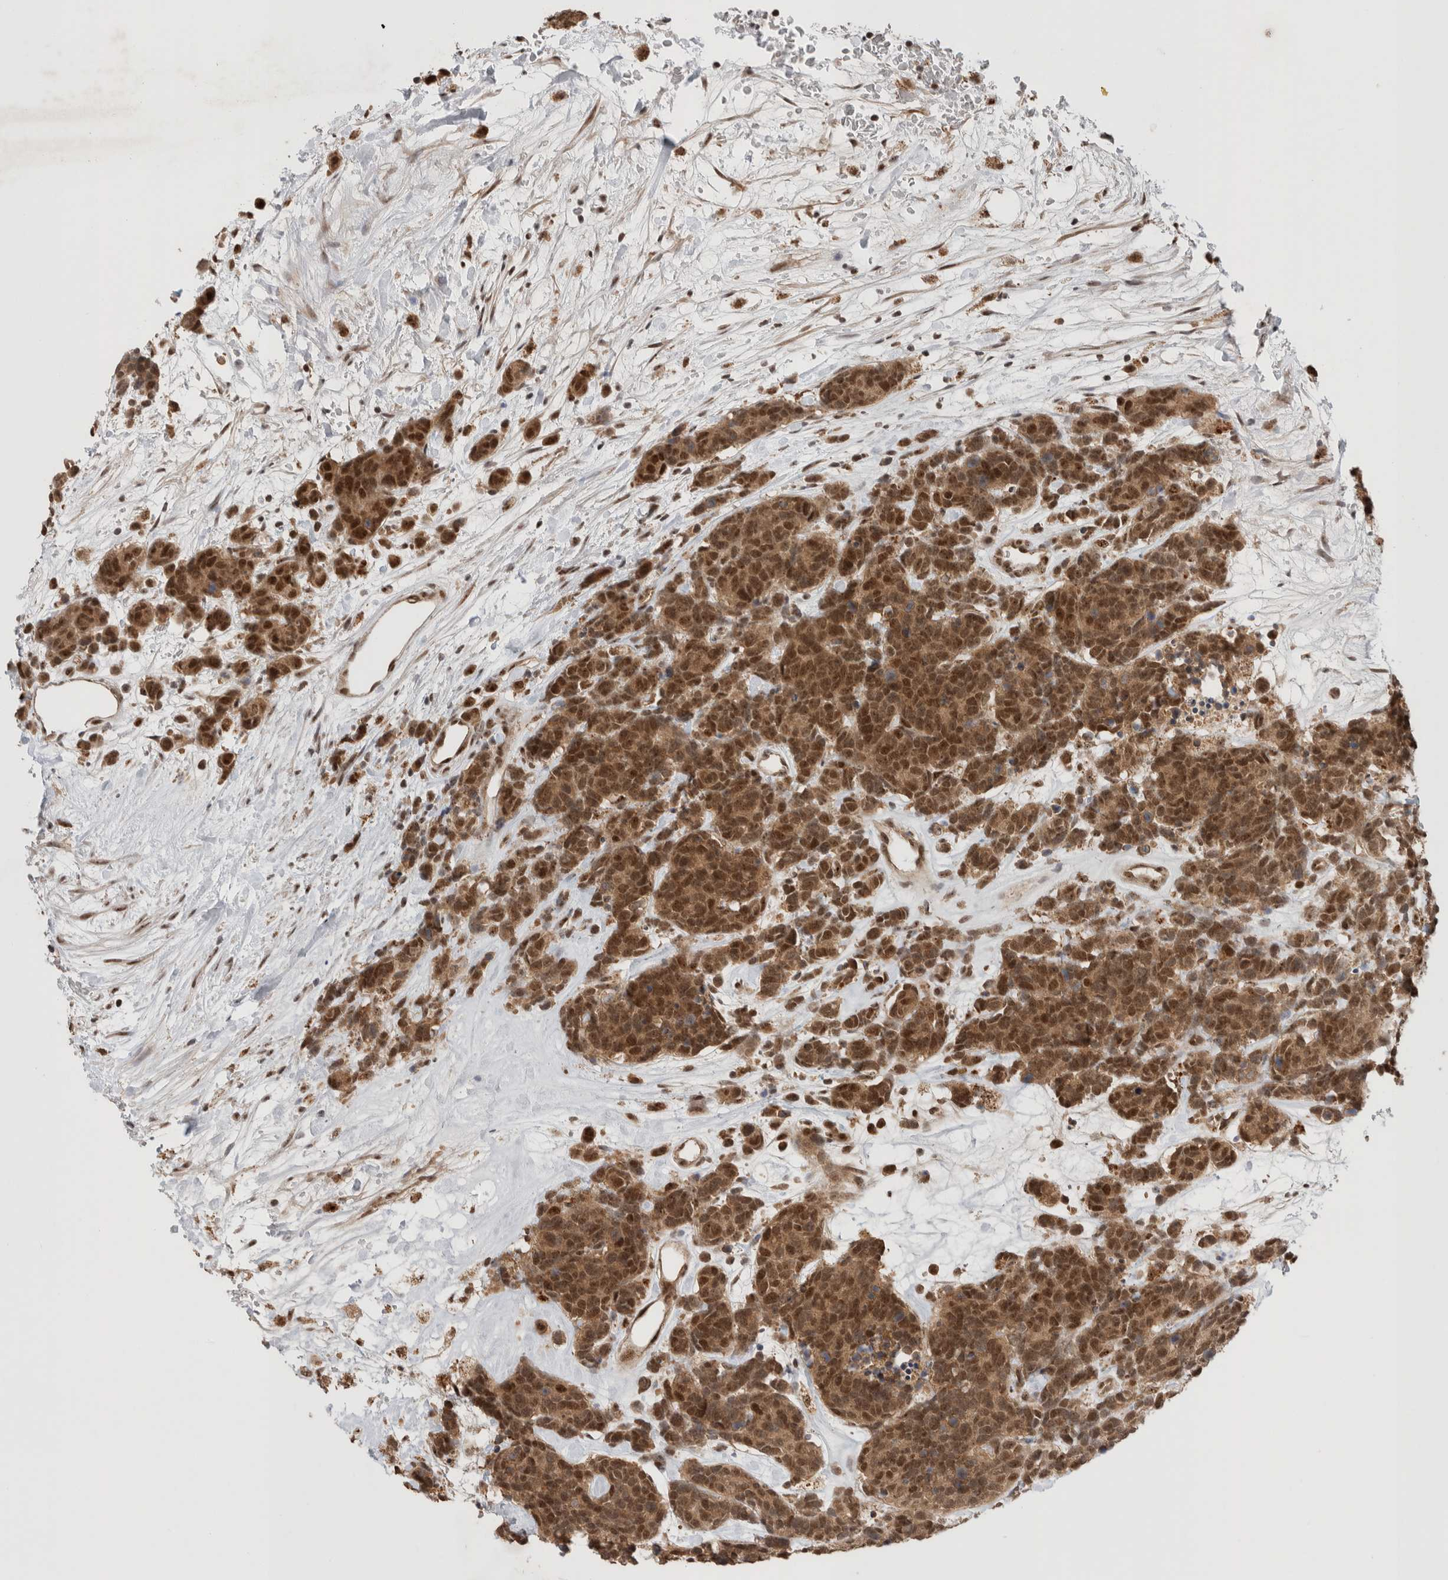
{"staining": {"intensity": "moderate", "quantity": ">75%", "location": "cytoplasmic/membranous,nuclear"}, "tissue": "carcinoid", "cell_type": "Tumor cells", "image_type": "cancer", "snomed": [{"axis": "morphology", "description": "Carcinoma, NOS"}, {"axis": "morphology", "description": "Carcinoid, malignant, NOS"}, {"axis": "topography", "description": "Urinary bladder"}], "caption": "Carcinoid stained with DAB (3,3'-diaminobenzidine) immunohistochemistry exhibits medium levels of moderate cytoplasmic/membranous and nuclear expression in approximately >75% of tumor cells.", "gene": "MPHOSPH6", "patient": {"sex": "male", "age": 57}}